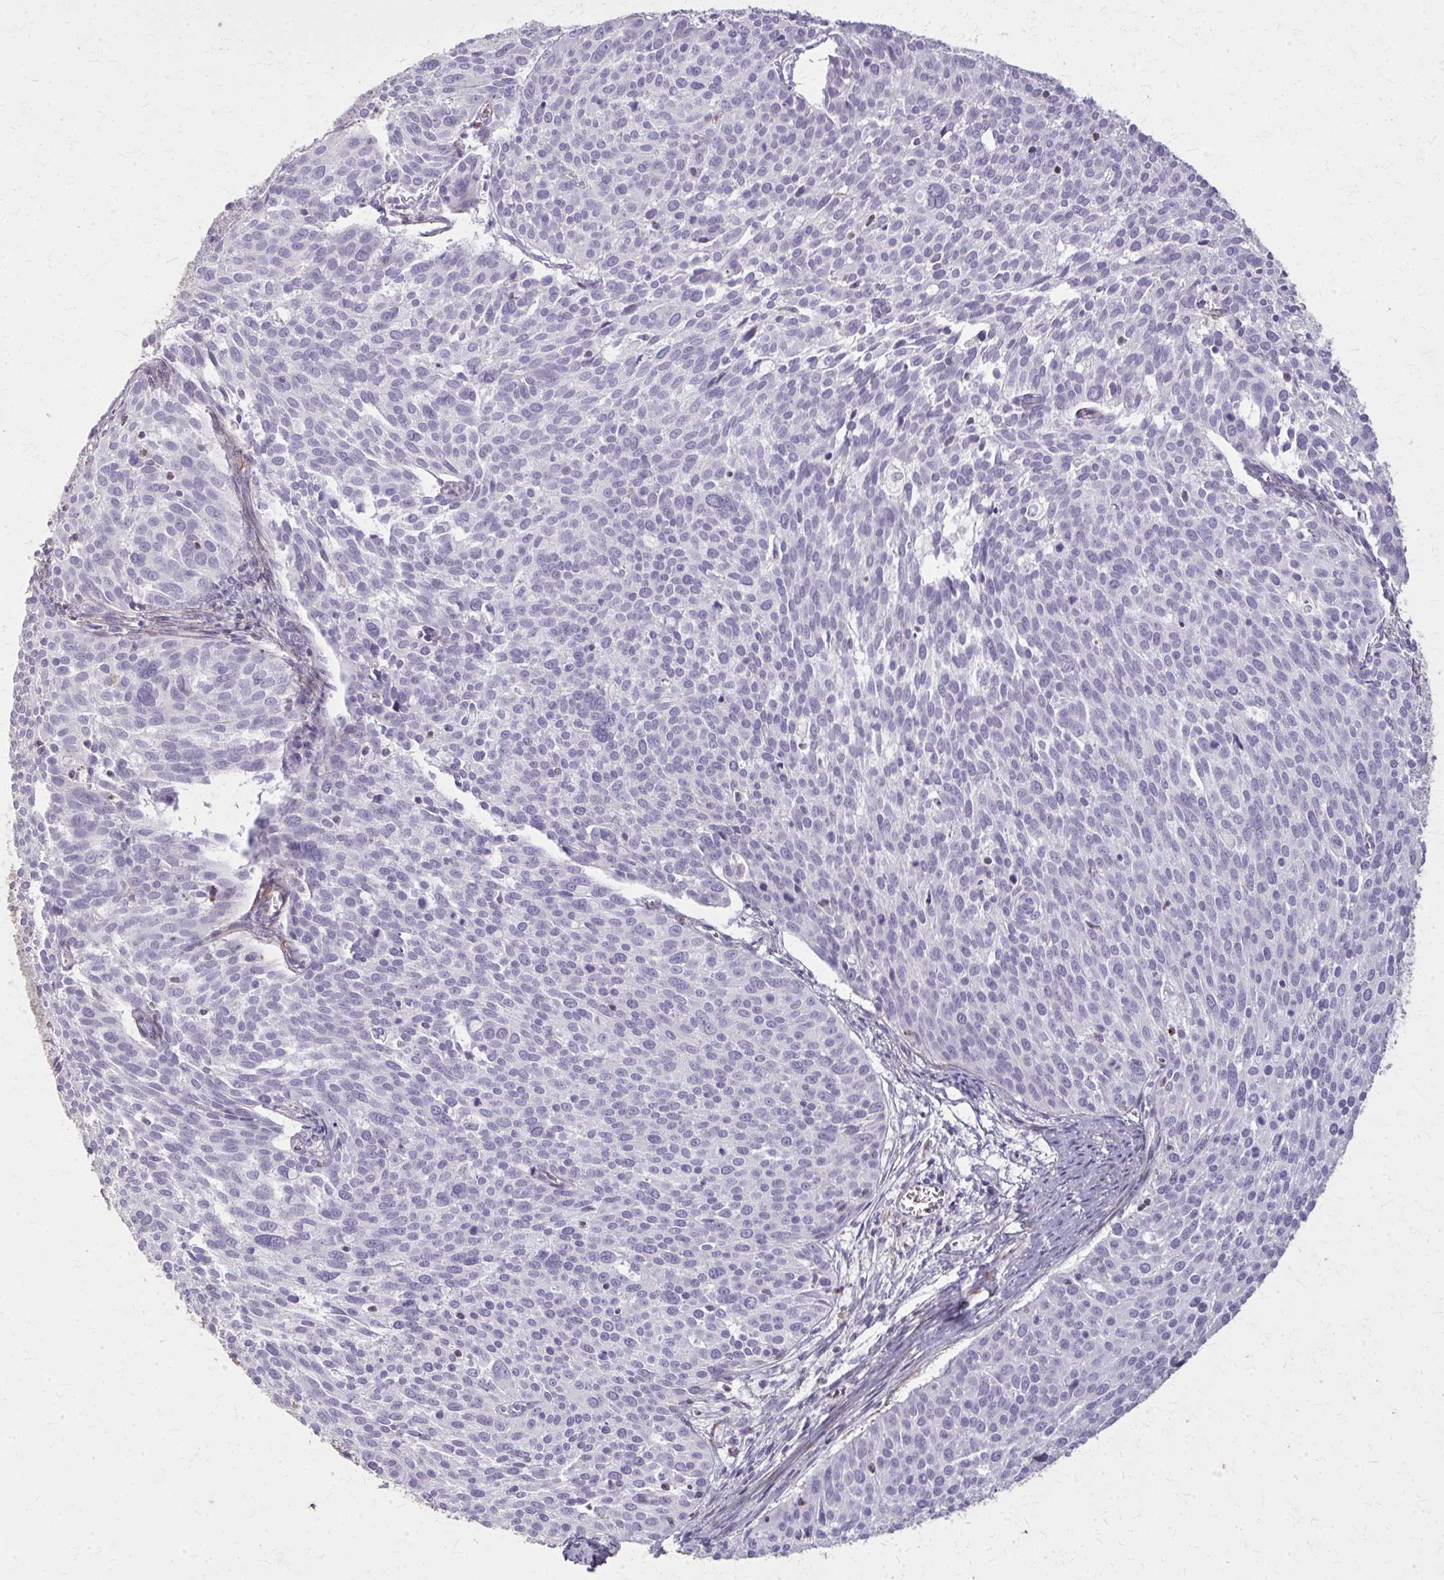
{"staining": {"intensity": "negative", "quantity": "none", "location": "none"}, "tissue": "cervical cancer", "cell_type": "Tumor cells", "image_type": "cancer", "snomed": [{"axis": "morphology", "description": "Squamous cell carcinoma, NOS"}, {"axis": "topography", "description": "Cervix"}], "caption": "DAB (3,3'-diaminobenzidine) immunohistochemical staining of human cervical cancer (squamous cell carcinoma) demonstrates no significant expression in tumor cells.", "gene": "TENM4", "patient": {"sex": "female", "age": 39}}